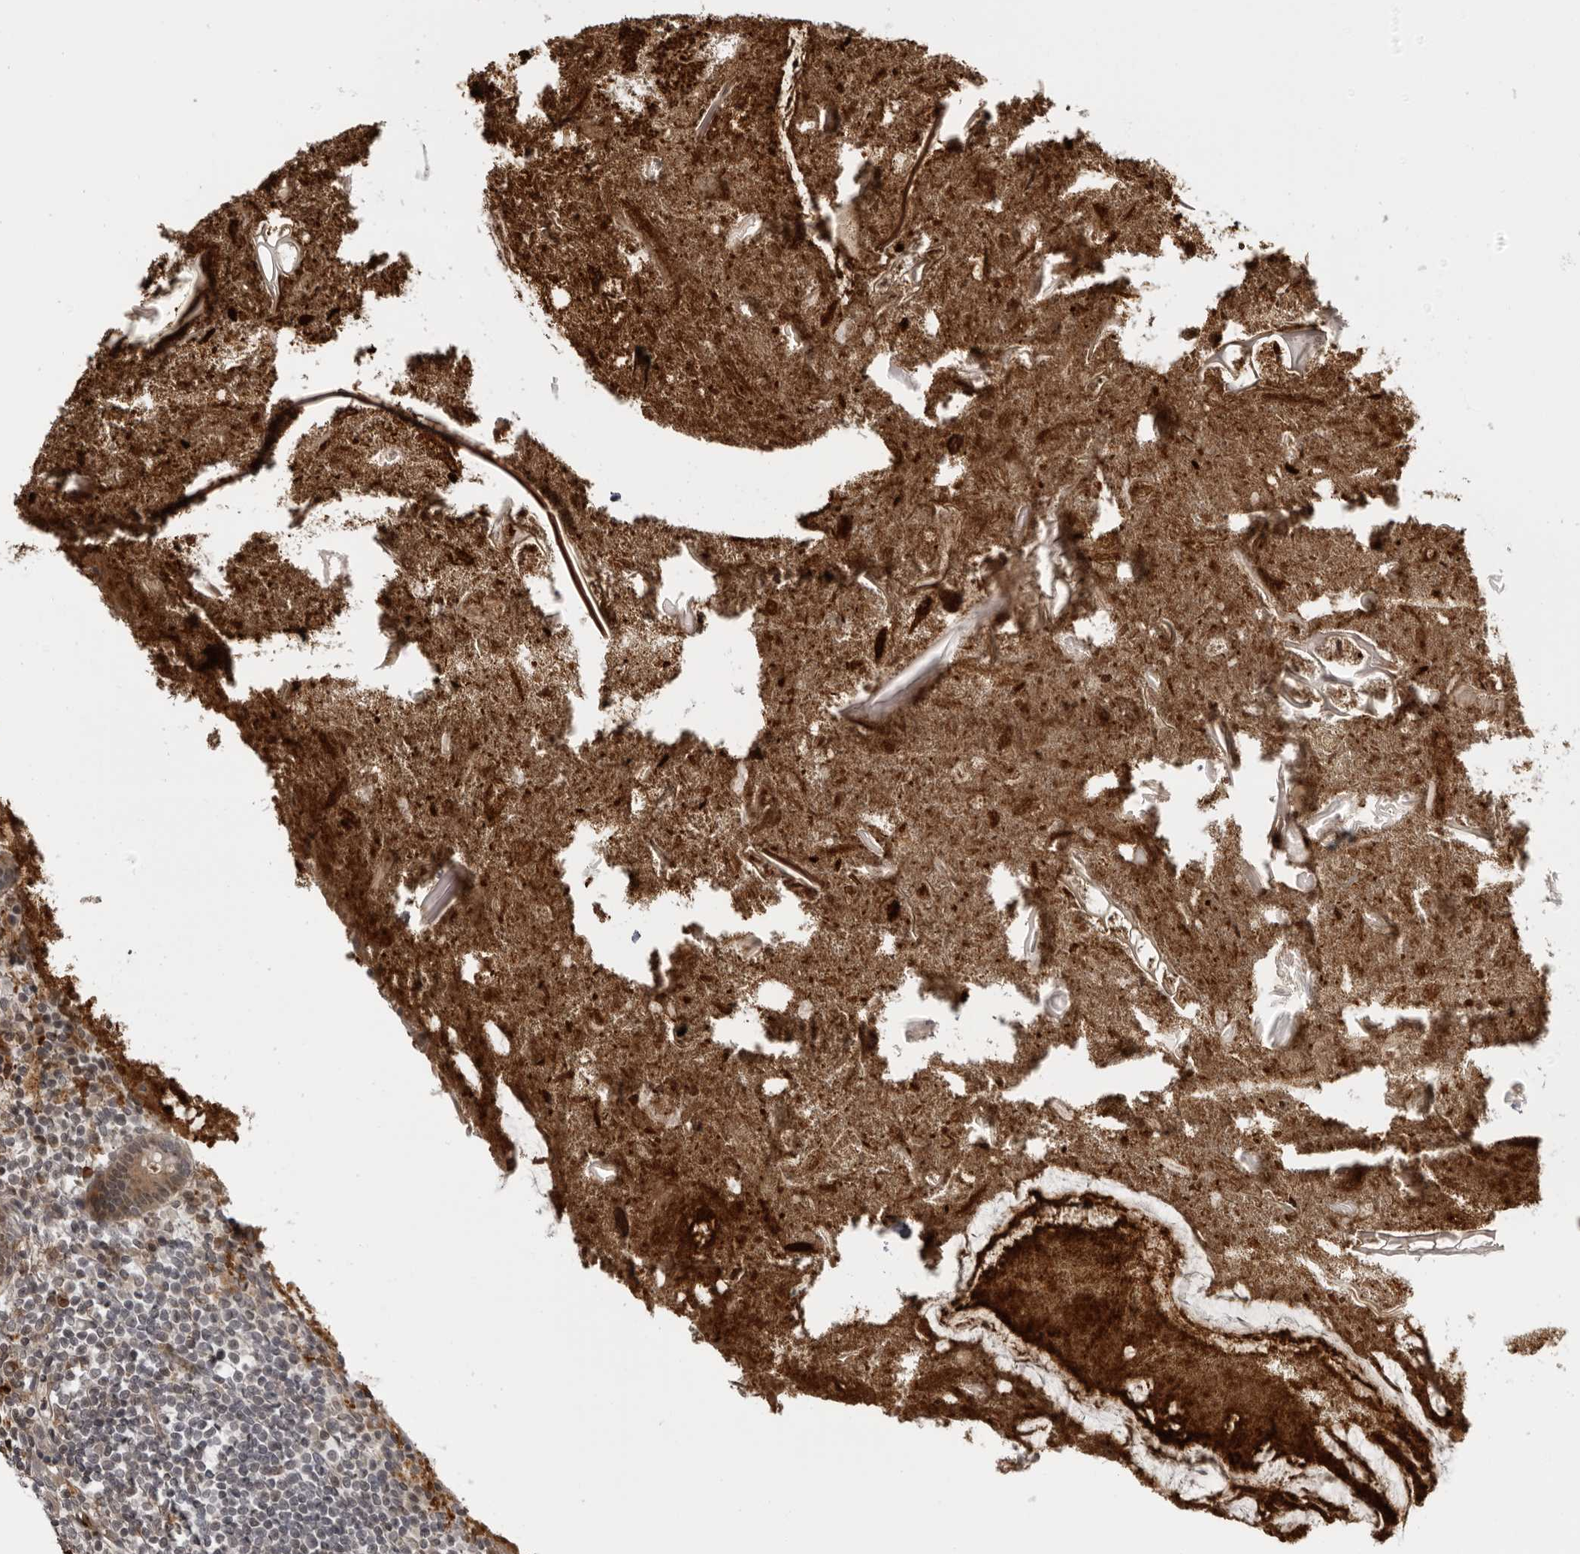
{"staining": {"intensity": "strong", "quantity": ">75%", "location": "cytoplasmic/membranous"}, "tissue": "appendix", "cell_type": "Glandular cells", "image_type": "normal", "snomed": [{"axis": "morphology", "description": "Normal tissue, NOS"}, {"axis": "topography", "description": "Appendix"}], "caption": "Immunohistochemistry photomicrograph of normal appendix: appendix stained using immunohistochemistry (IHC) displays high levels of strong protein expression localized specifically in the cytoplasmic/membranous of glandular cells, appearing as a cytoplasmic/membranous brown color.", "gene": "THOP1", "patient": {"sex": "female", "age": 17}}